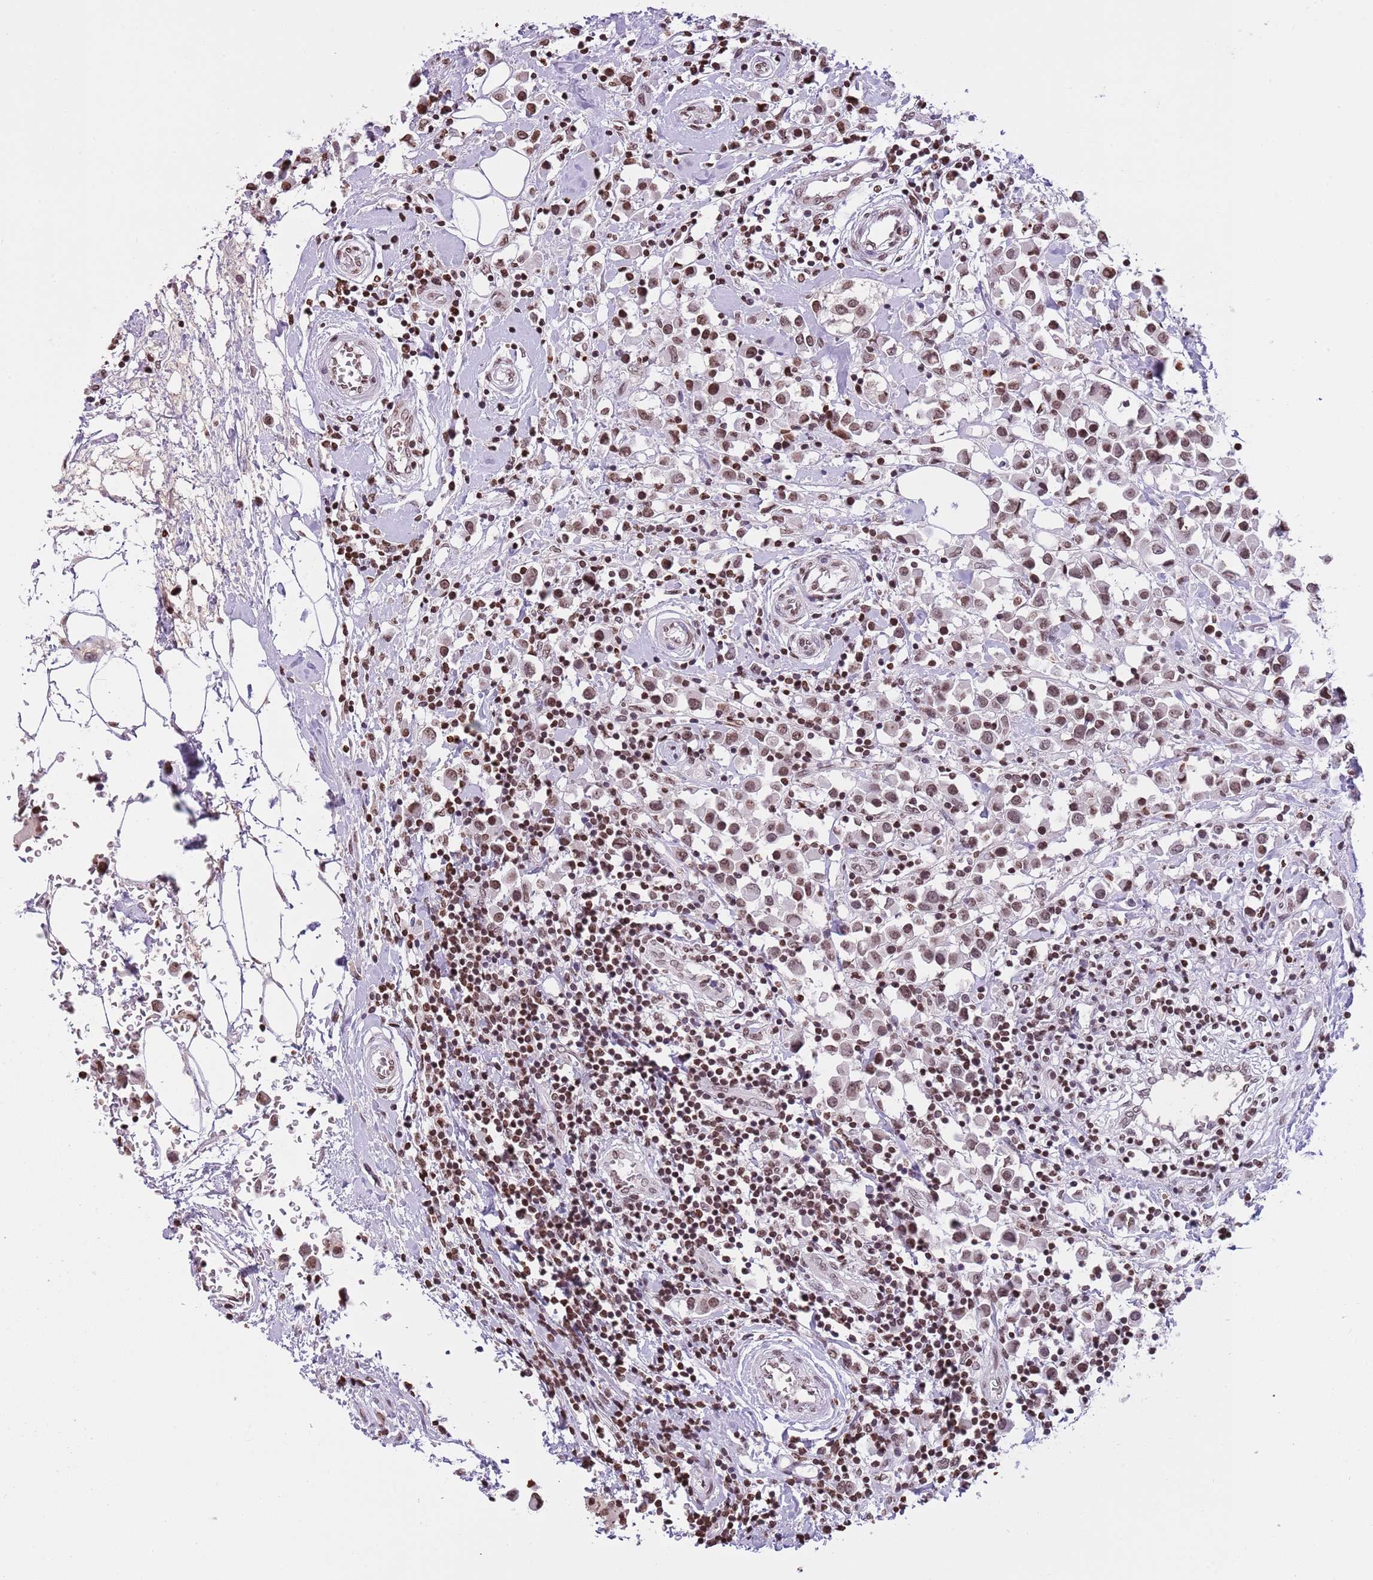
{"staining": {"intensity": "moderate", "quantity": ">75%", "location": "nuclear"}, "tissue": "breast cancer", "cell_type": "Tumor cells", "image_type": "cancer", "snomed": [{"axis": "morphology", "description": "Duct carcinoma"}, {"axis": "topography", "description": "Breast"}], "caption": "A medium amount of moderate nuclear expression is identified in approximately >75% of tumor cells in intraductal carcinoma (breast) tissue. The protein is shown in brown color, while the nuclei are stained blue.", "gene": "KPNA3", "patient": {"sex": "female", "age": 61}}